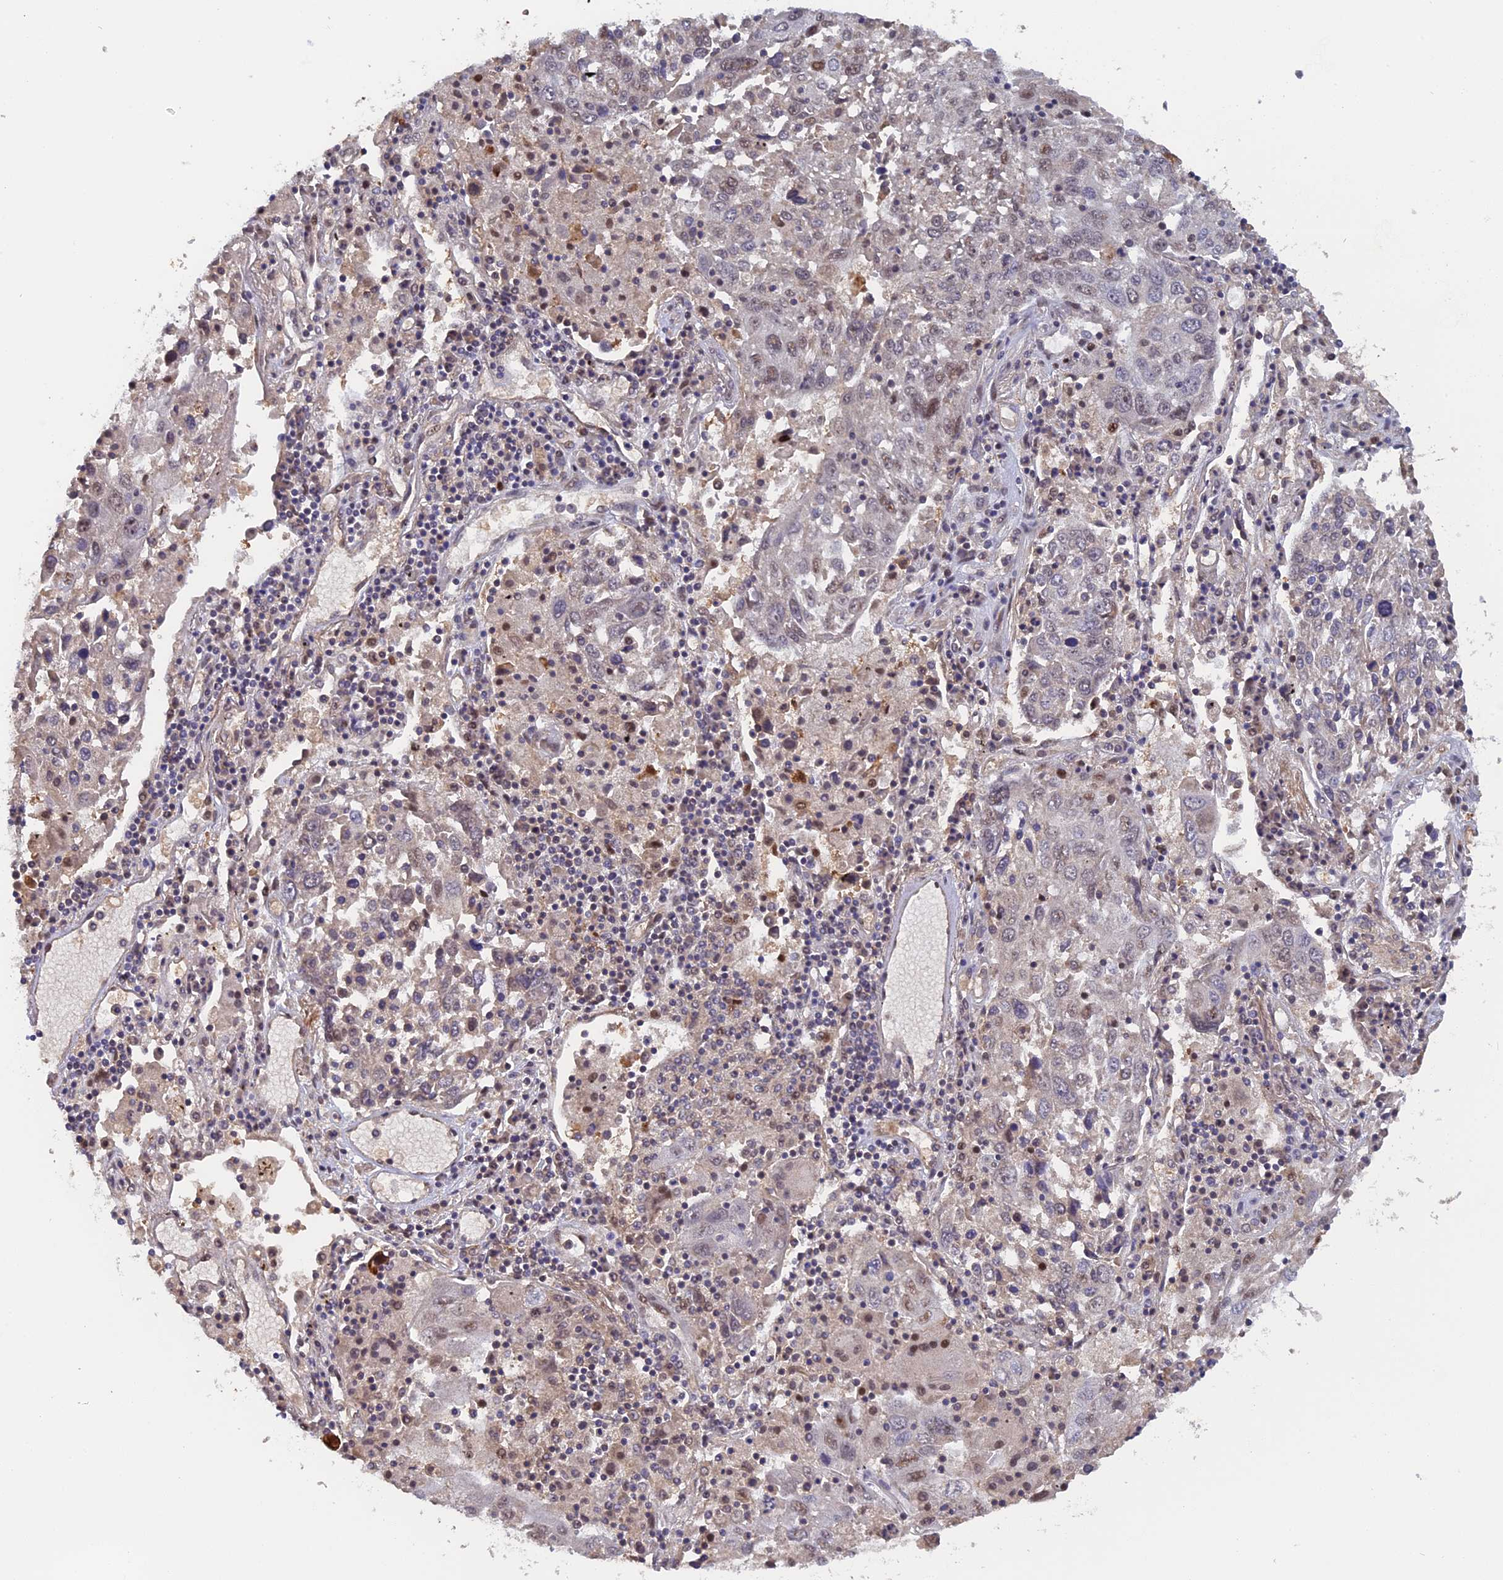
{"staining": {"intensity": "weak", "quantity": "25%-75%", "location": "nuclear"}, "tissue": "lung cancer", "cell_type": "Tumor cells", "image_type": "cancer", "snomed": [{"axis": "morphology", "description": "Squamous cell carcinoma, NOS"}, {"axis": "topography", "description": "Lung"}], "caption": "Protein analysis of lung cancer (squamous cell carcinoma) tissue reveals weak nuclear staining in about 25%-75% of tumor cells.", "gene": "FAM98C", "patient": {"sex": "male", "age": 65}}